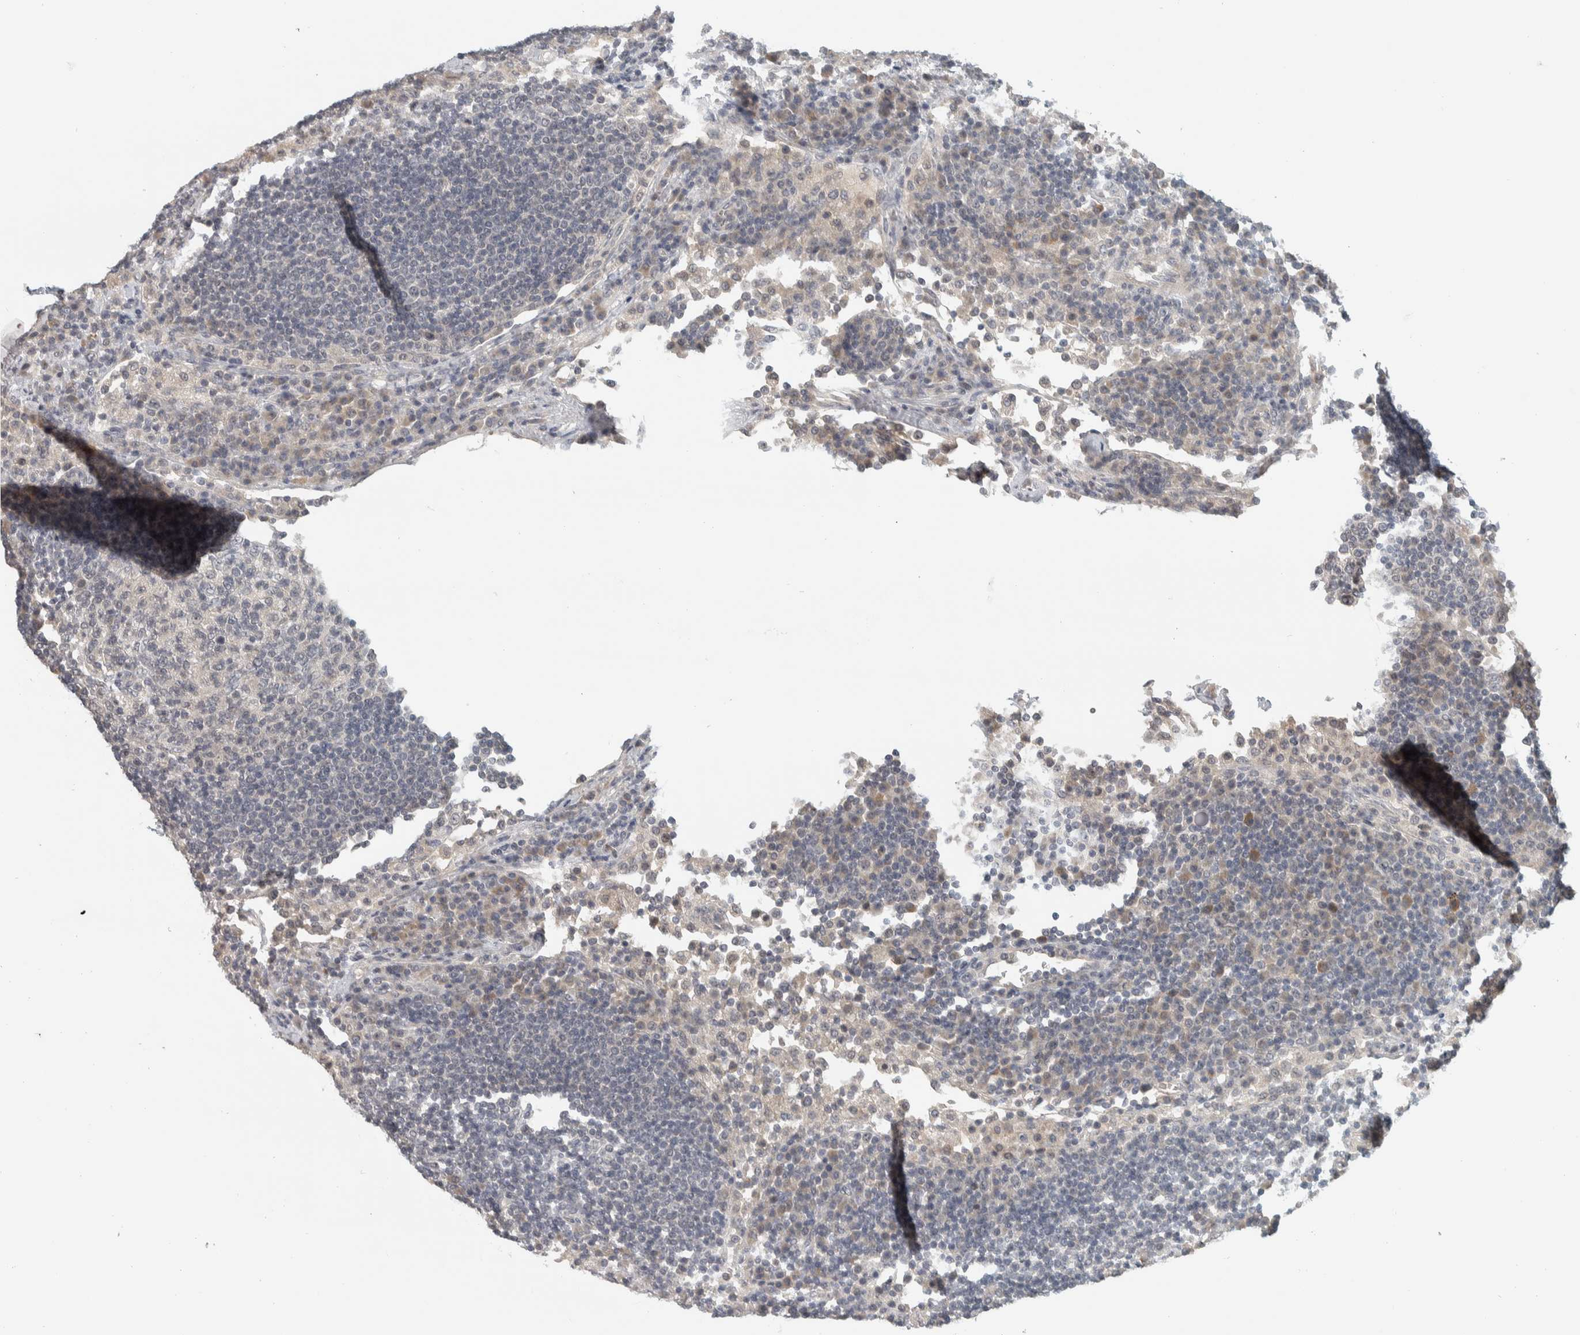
{"staining": {"intensity": "negative", "quantity": "none", "location": "none"}, "tissue": "lymph node", "cell_type": "Germinal center cells", "image_type": "normal", "snomed": [{"axis": "morphology", "description": "Normal tissue, NOS"}, {"axis": "topography", "description": "Lymph node"}], "caption": "An immunohistochemistry photomicrograph of benign lymph node is shown. There is no staining in germinal center cells of lymph node. Brightfield microscopy of immunohistochemistry (IHC) stained with DAB (brown) and hematoxylin (blue), captured at high magnification.", "gene": "AFP", "patient": {"sex": "female", "age": 53}}